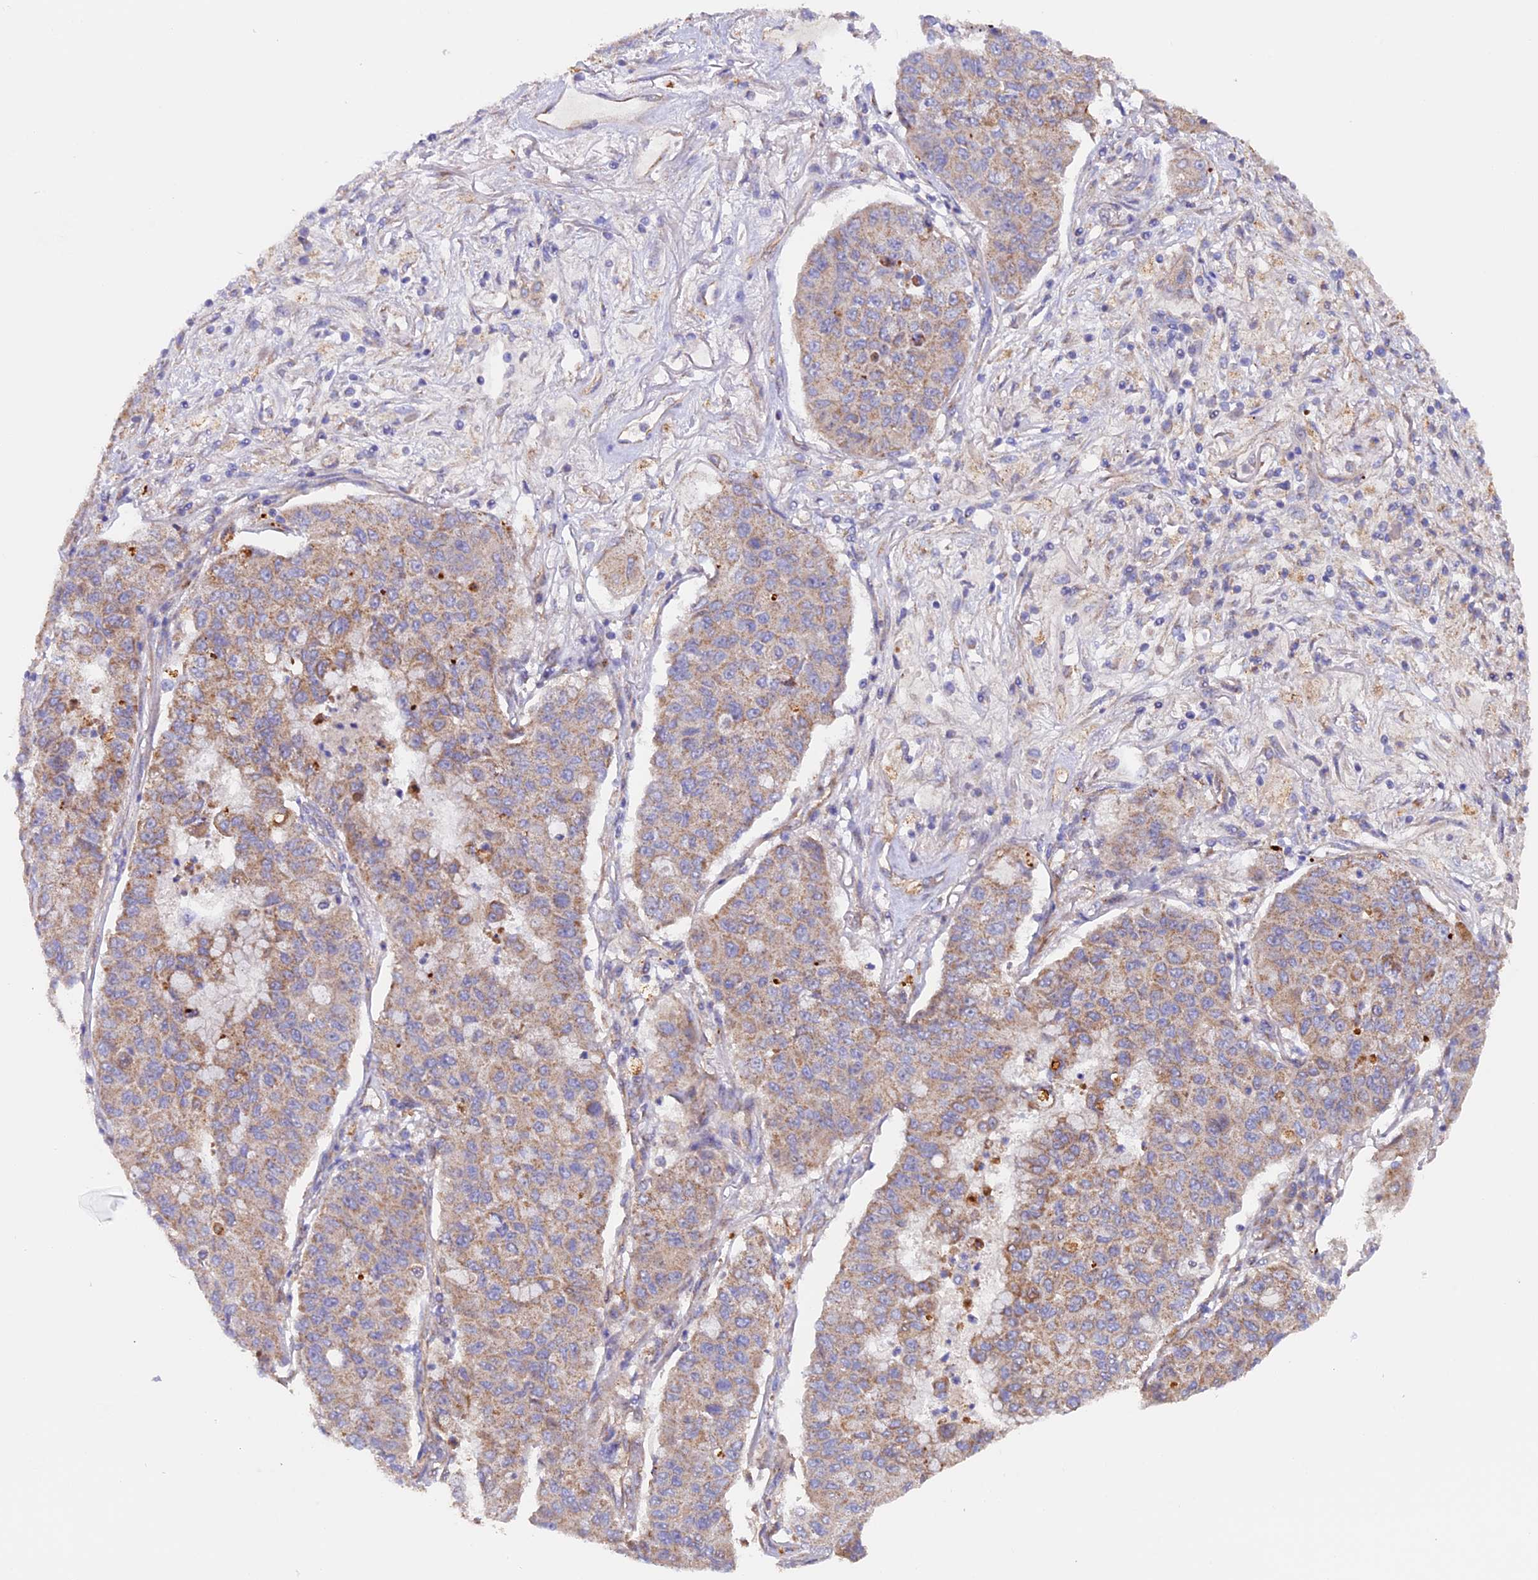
{"staining": {"intensity": "weak", "quantity": ">75%", "location": "cytoplasmic/membranous"}, "tissue": "lung cancer", "cell_type": "Tumor cells", "image_type": "cancer", "snomed": [{"axis": "morphology", "description": "Squamous cell carcinoma, NOS"}, {"axis": "topography", "description": "Lung"}], "caption": "Lung cancer (squamous cell carcinoma) stained for a protein (brown) reveals weak cytoplasmic/membranous positive expression in about >75% of tumor cells.", "gene": "DUS3L", "patient": {"sex": "male", "age": 74}}